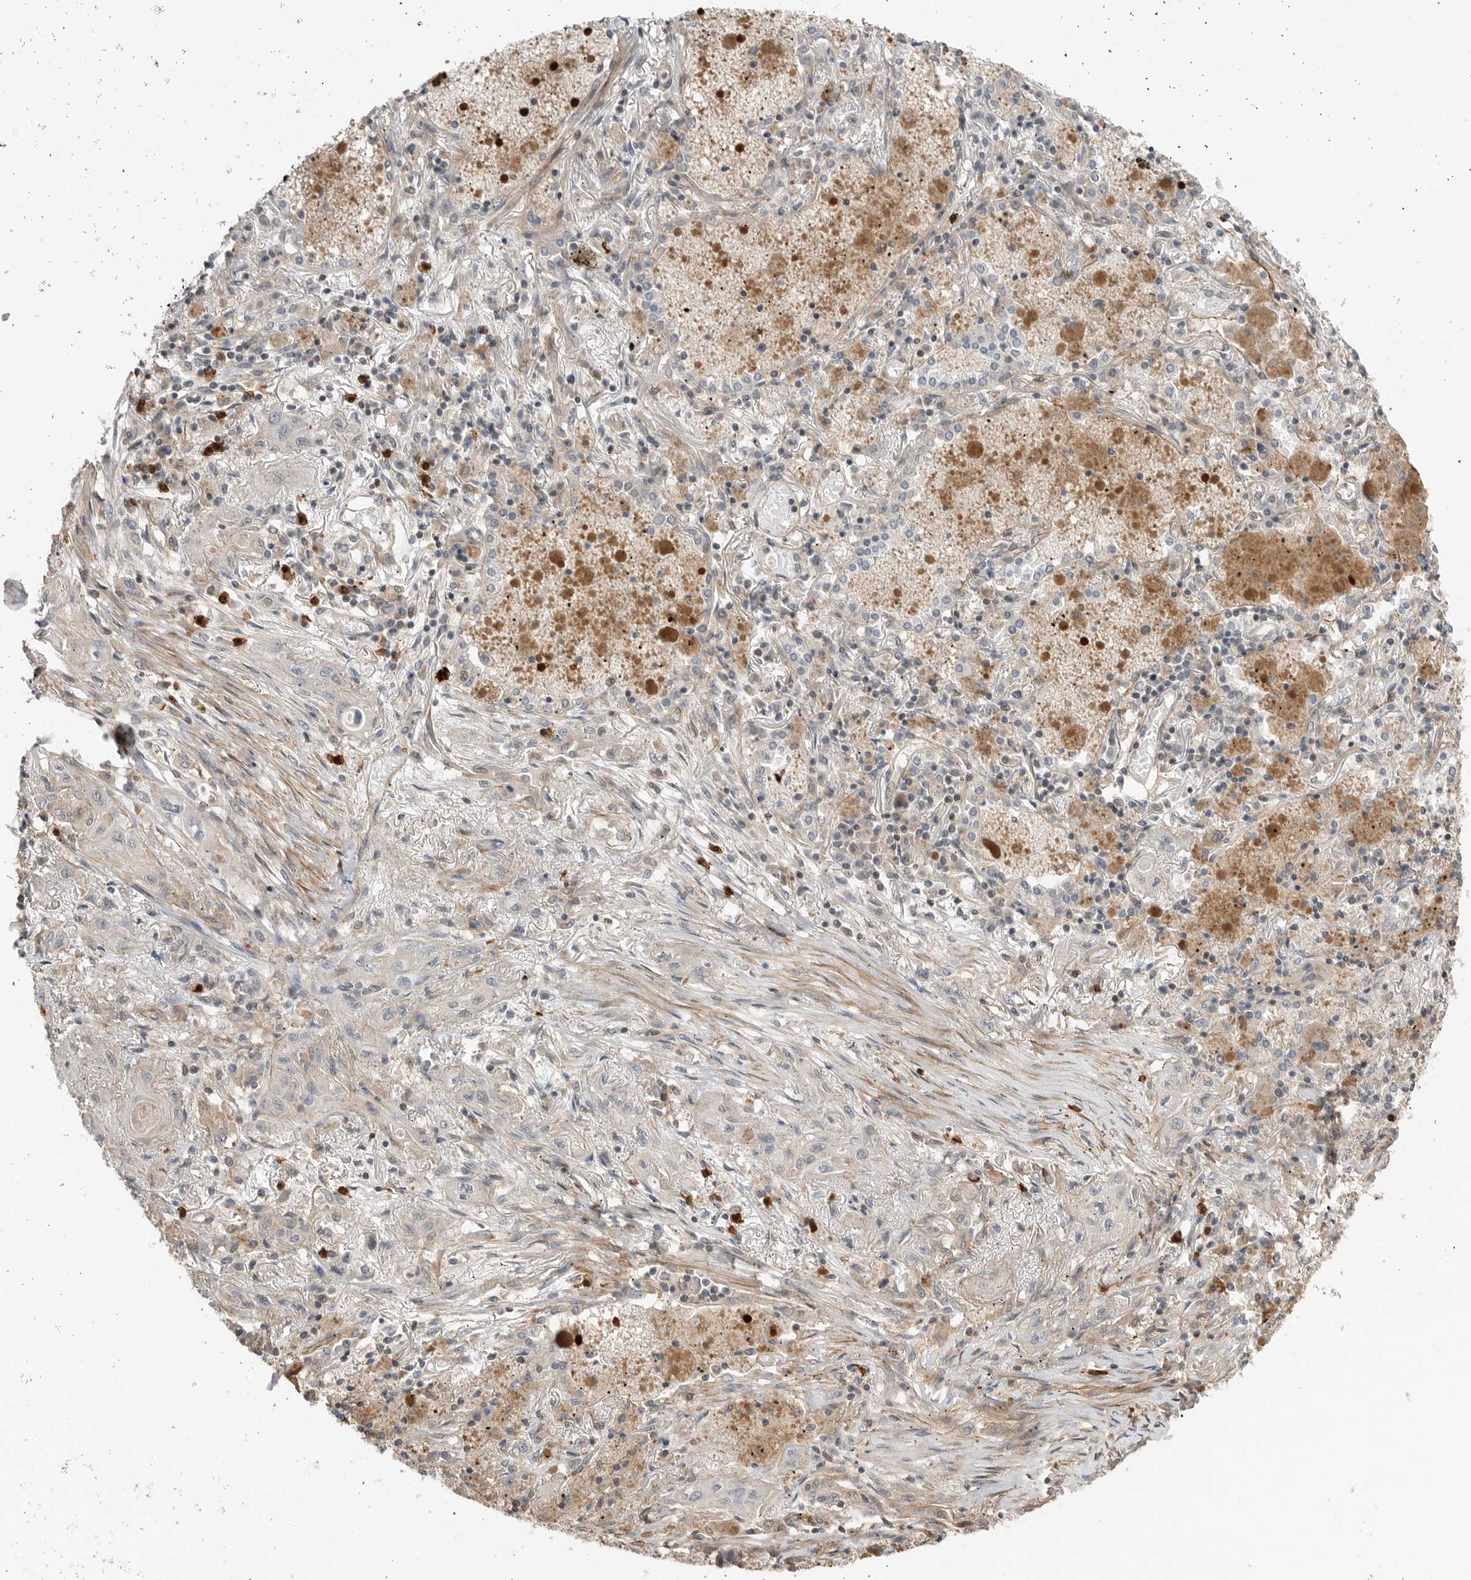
{"staining": {"intensity": "negative", "quantity": "none", "location": "none"}, "tissue": "lung cancer", "cell_type": "Tumor cells", "image_type": "cancer", "snomed": [{"axis": "morphology", "description": "Squamous cell carcinoma, NOS"}, {"axis": "topography", "description": "Lung"}], "caption": "The immunohistochemistry image has no significant expression in tumor cells of lung cancer (squamous cell carcinoma) tissue.", "gene": "PEAK1", "patient": {"sex": "female", "age": 47}}